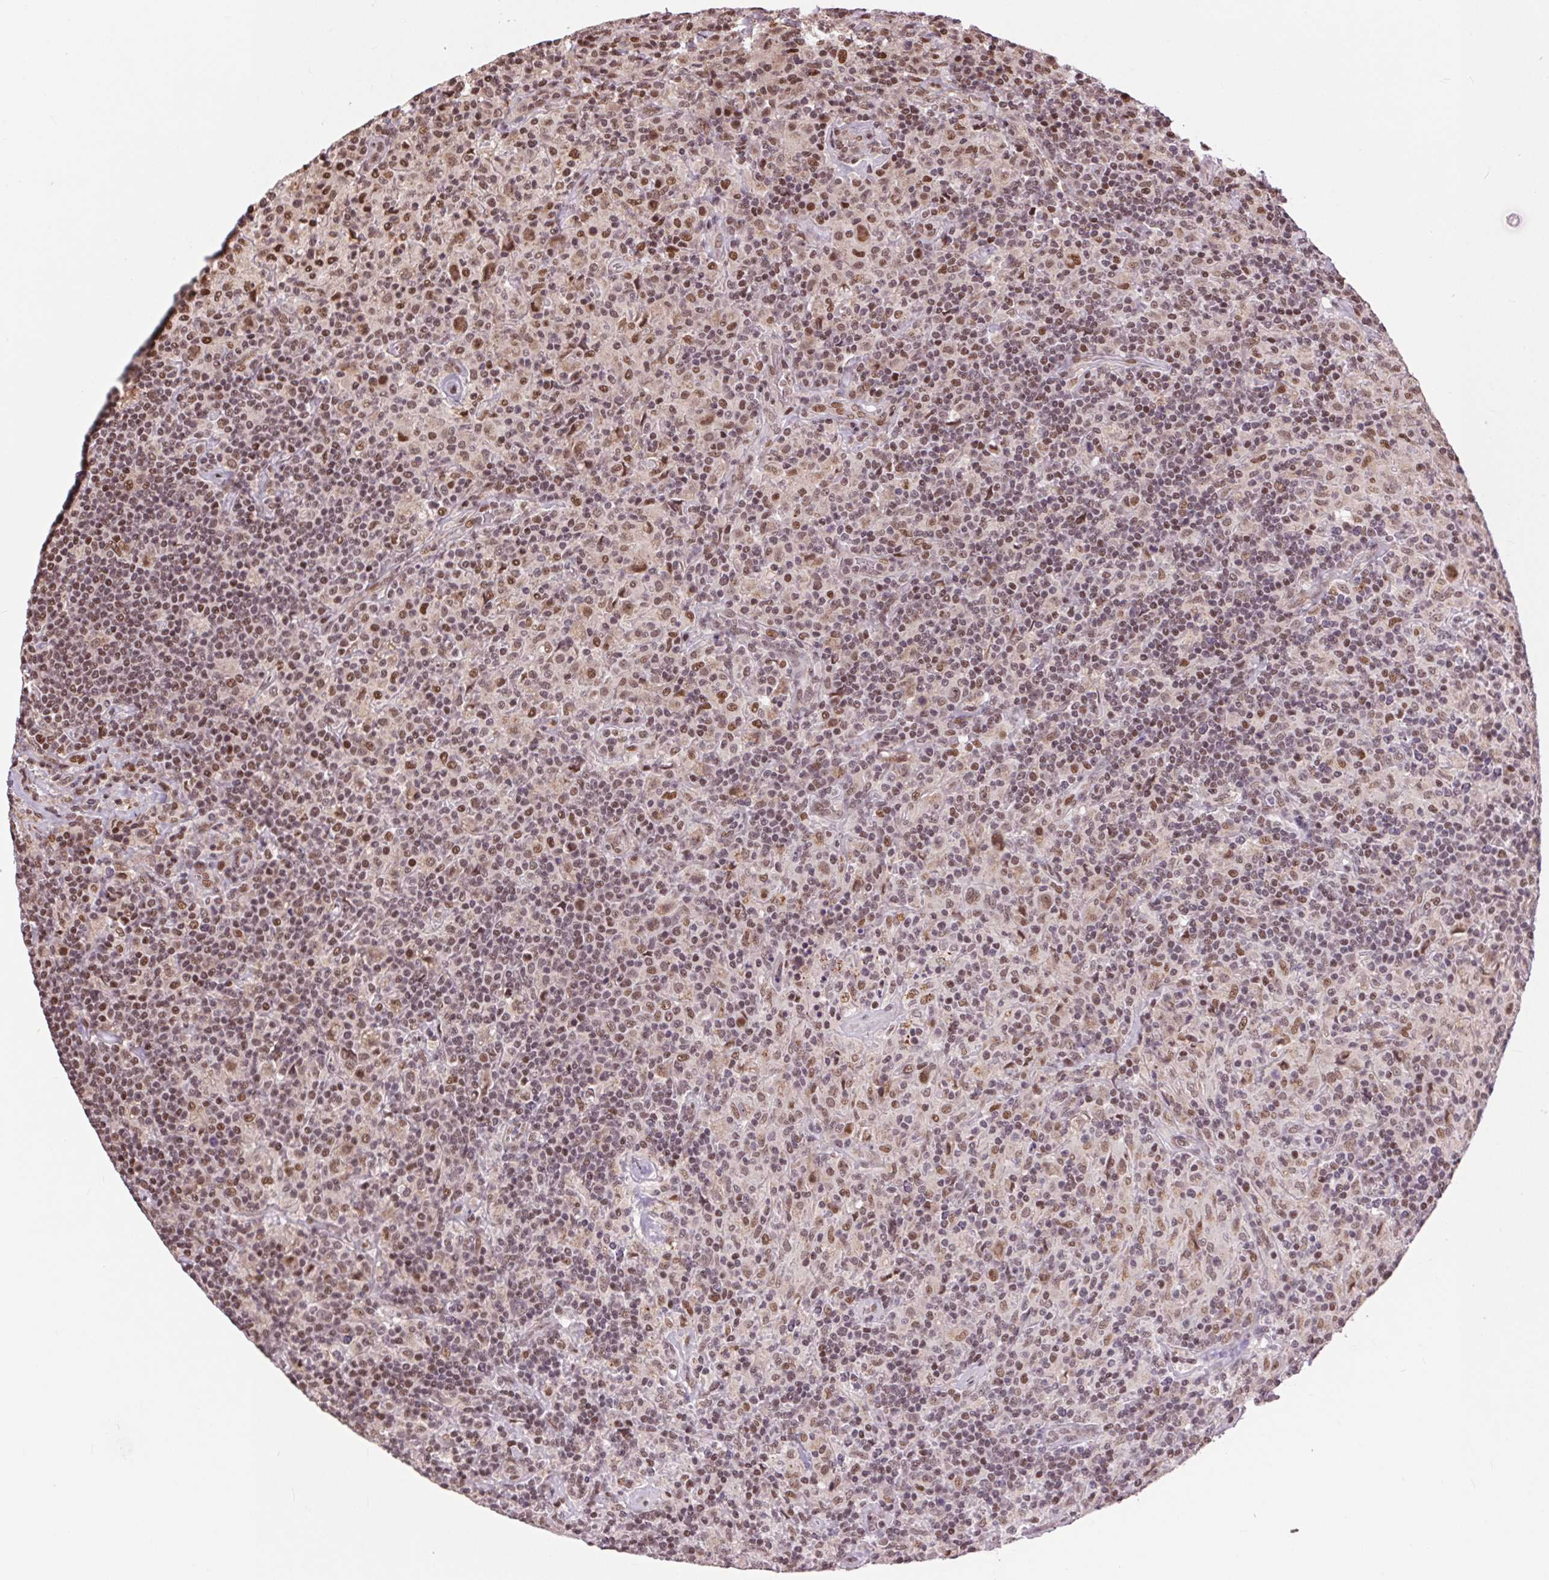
{"staining": {"intensity": "moderate", "quantity": ">75%", "location": "nuclear"}, "tissue": "lymphoma", "cell_type": "Tumor cells", "image_type": "cancer", "snomed": [{"axis": "morphology", "description": "Hodgkin's disease, NOS"}, {"axis": "topography", "description": "Lymph node"}], "caption": "An immunohistochemistry (IHC) photomicrograph of tumor tissue is shown. Protein staining in brown labels moderate nuclear positivity in lymphoma within tumor cells.", "gene": "RAD23A", "patient": {"sex": "male", "age": 70}}